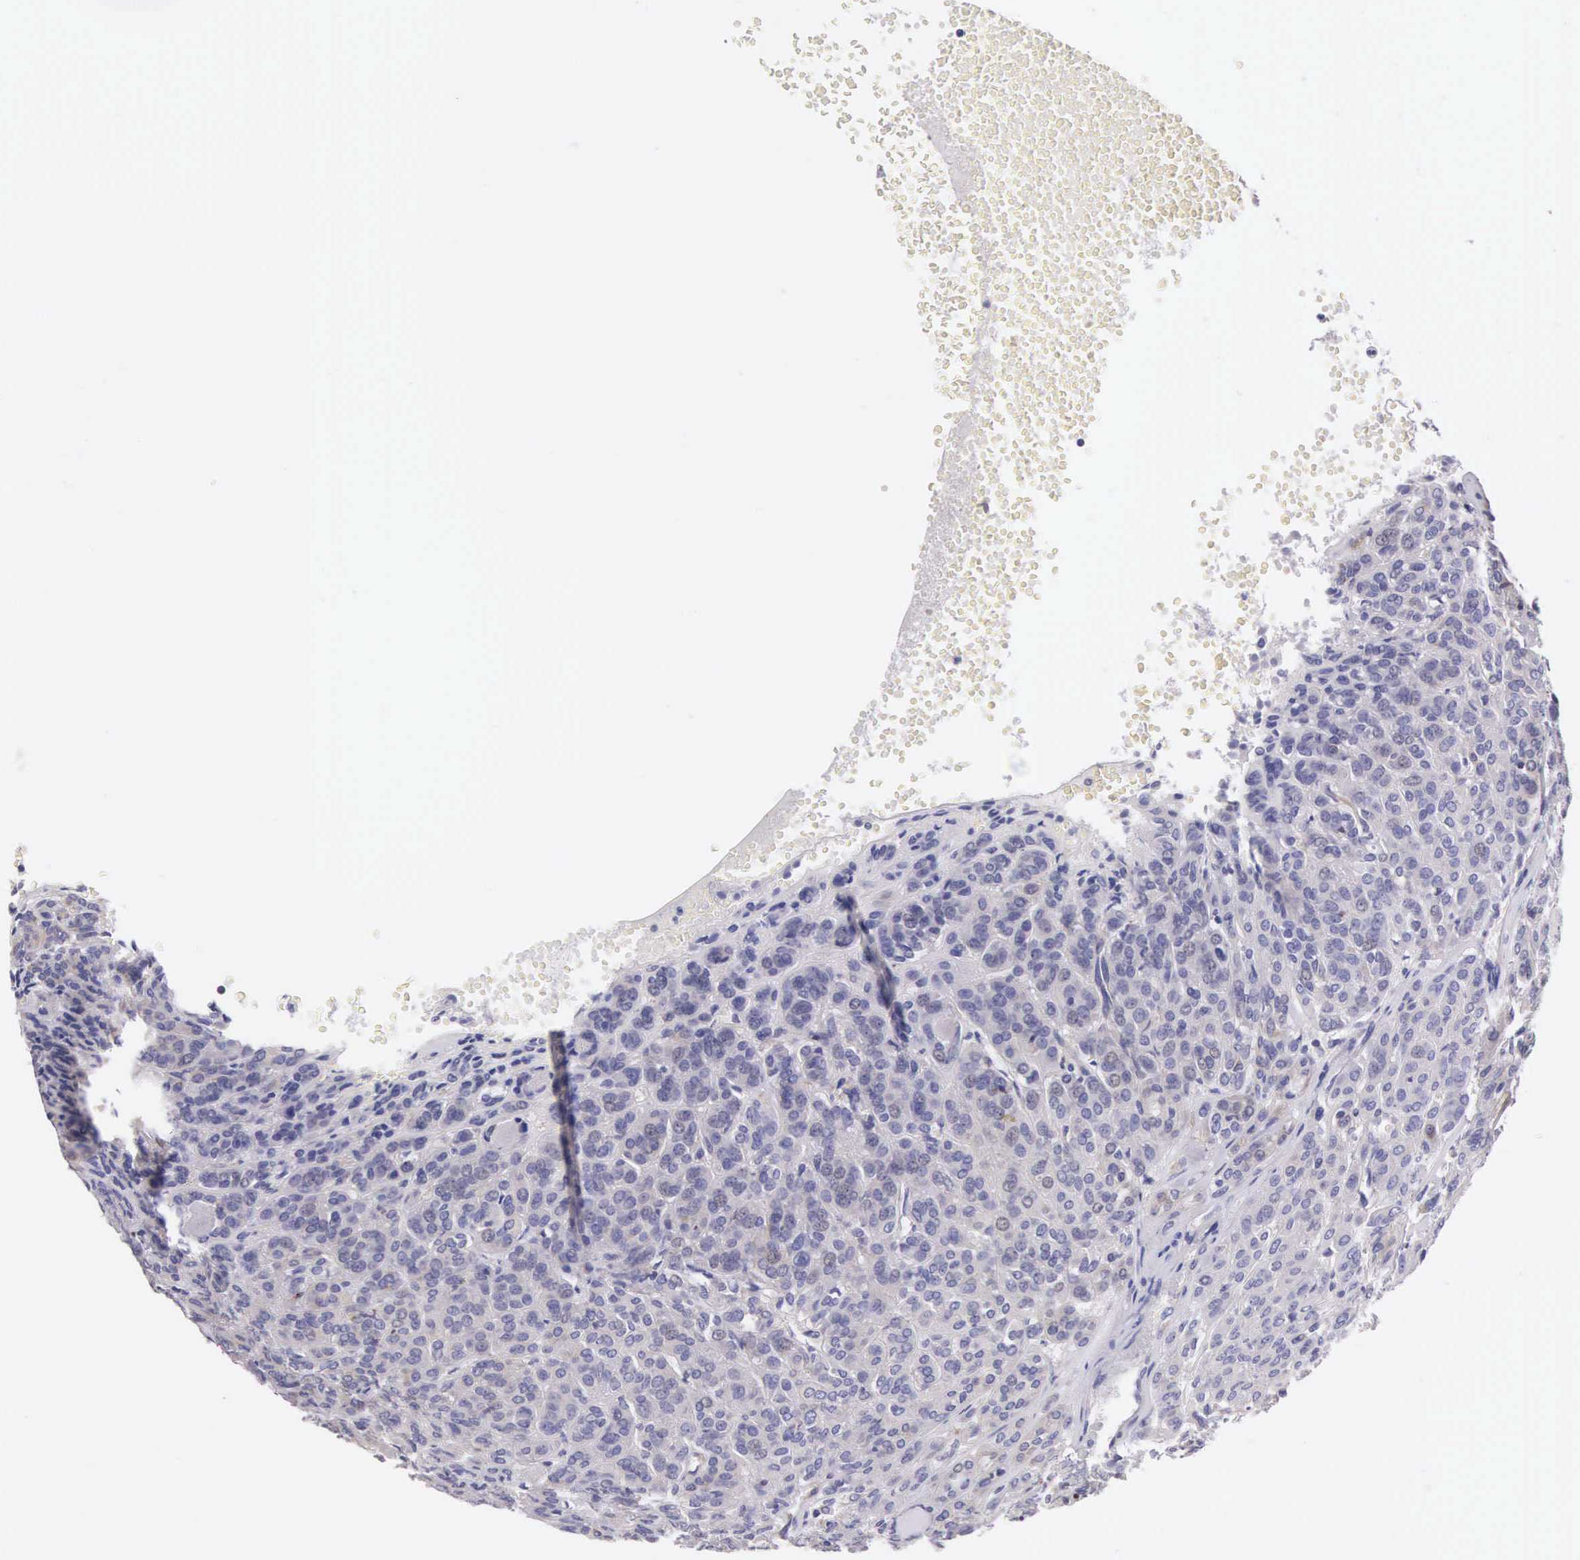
{"staining": {"intensity": "negative", "quantity": "none", "location": "none"}, "tissue": "thyroid cancer", "cell_type": "Tumor cells", "image_type": "cancer", "snomed": [{"axis": "morphology", "description": "Follicular adenoma carcinoma, NOS"}, {"axis": "topography", "description": "Thyroid gland"}], "caption": "There is no significant expression in tumor cells of thyroid cancer (follicular adenoma carcinoma).", "gene": "OSBPL3", "patient": {"sex": "female", "age": 71}}